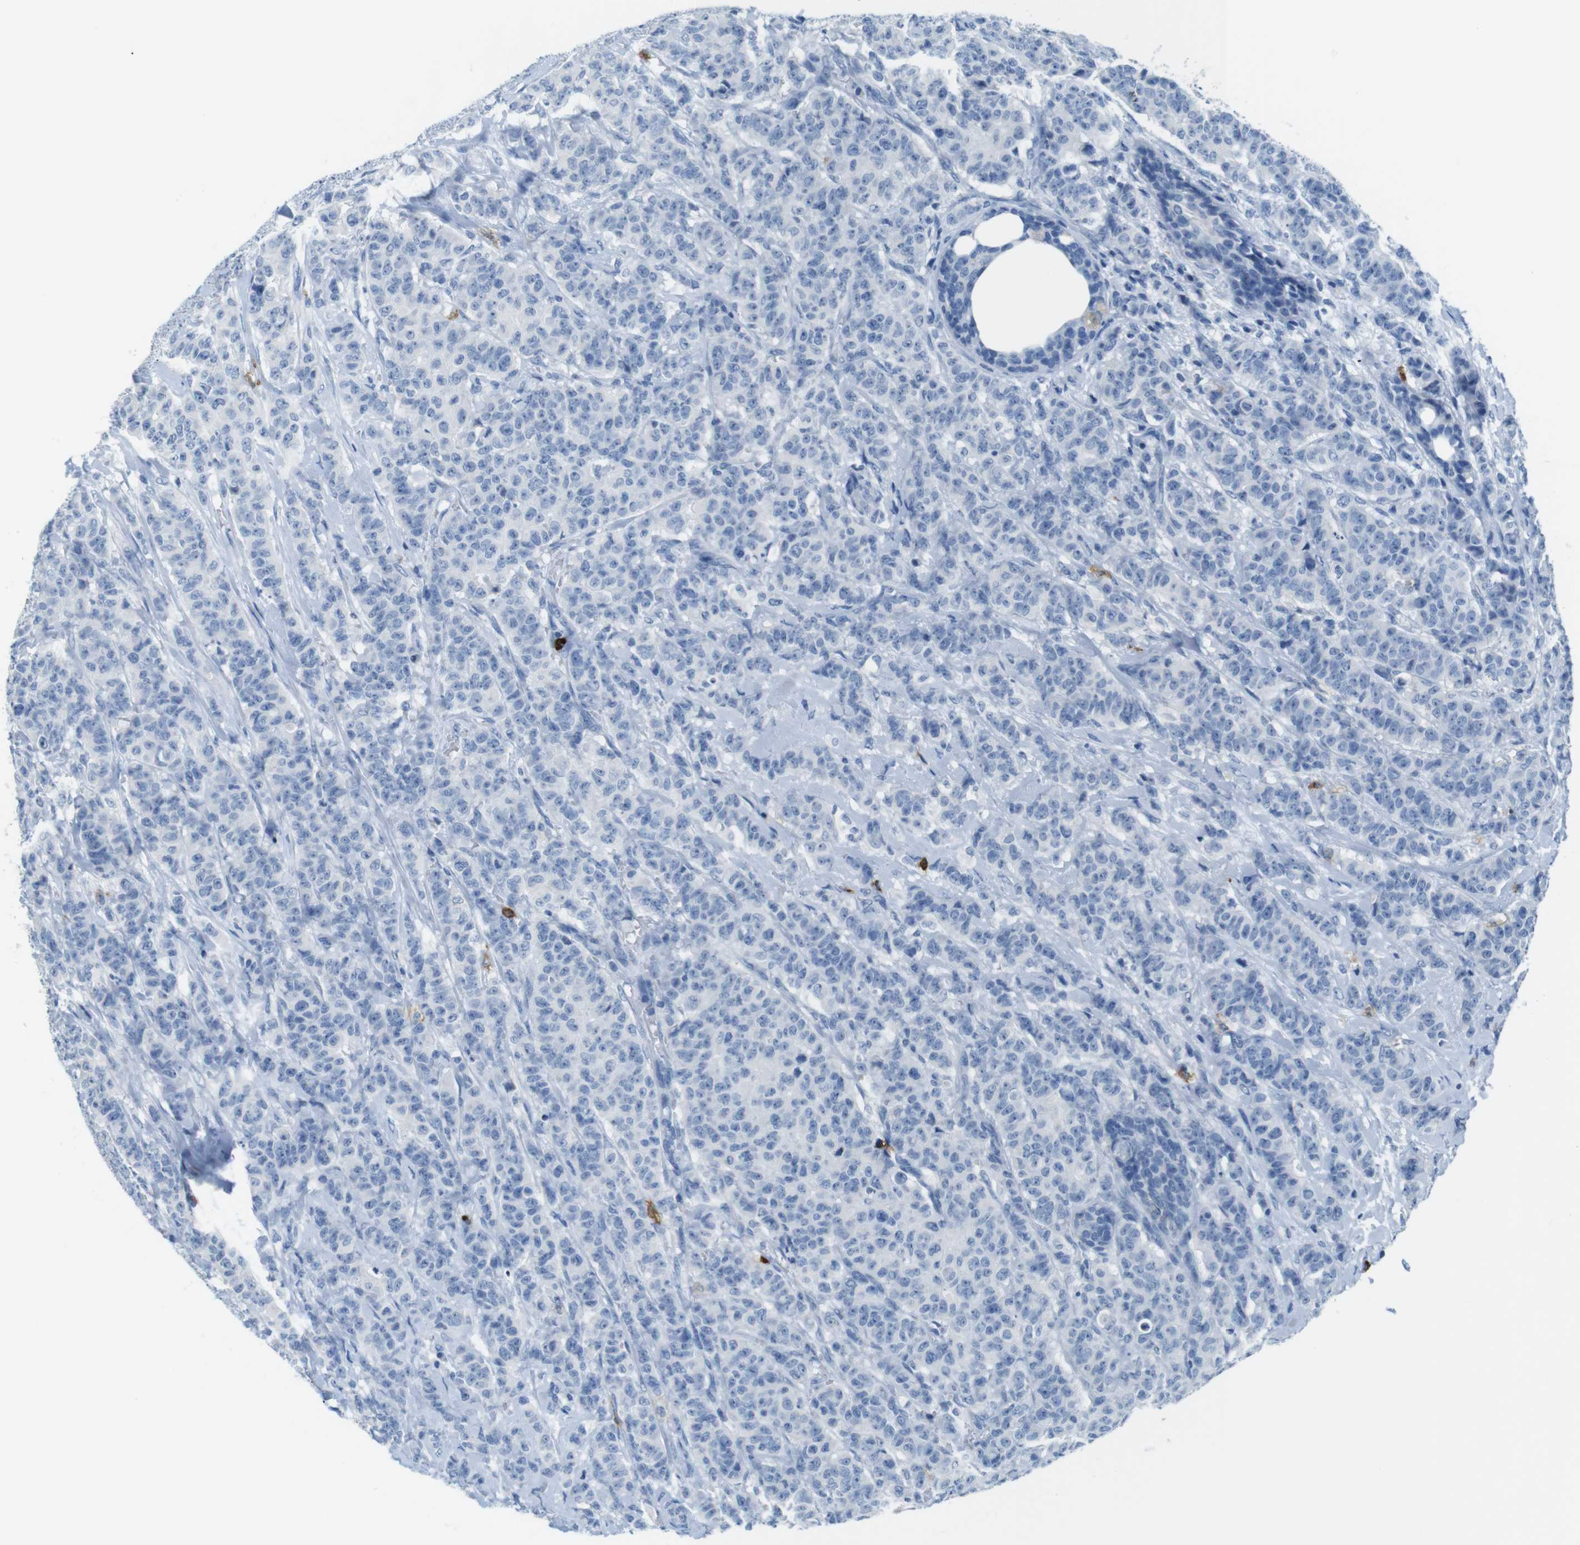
{"staining": {"intensity": "negative", "quantity": "none", "location": "none"}, "tissue": "breast cancer", "cell_type": "Tumor cells", "image_type": "cancer", "snomed": [{"axis": "morphology", "description": "Normal tissue, NOS"}, {"axis": "morphology", "description": "Duct carcinoma"}, {"axis": "topography", "description": "Breast"}], "caption": "DAB (3,3'-diaminobenzidine) immunohistochemical staining of breast cancer exhibits no significant positivity in tumor cells.", "gene": "MCEMP1", "patient": {"sex": "female", "age": 40}}